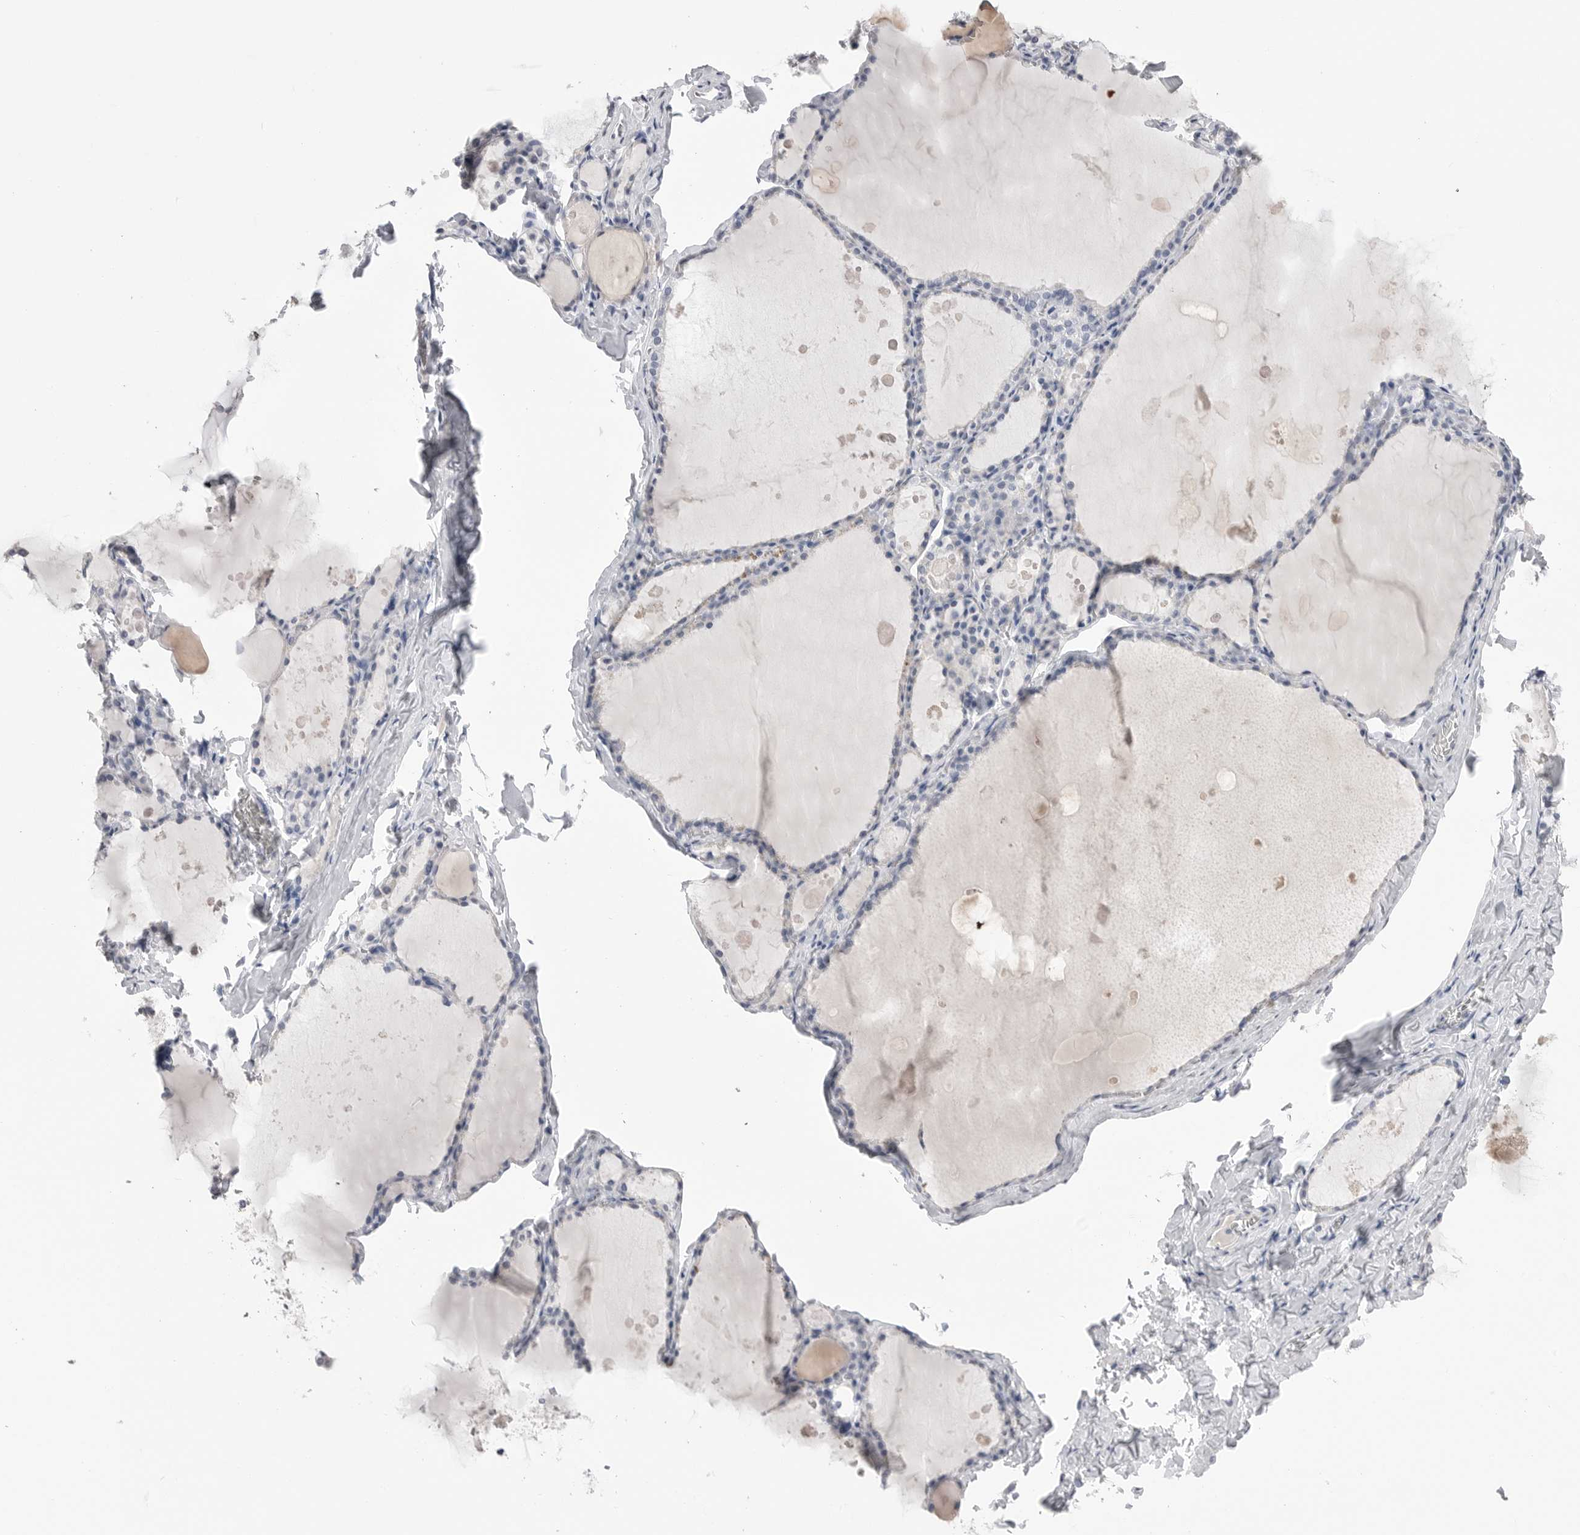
{"staining": {"intensity": "negative", "quantity": "none", "location": "none"}, "tissue": "thyroid gland", "cell_type": "Glandular cells", "image_type": "normal", "snomed": [{"axis": "morphology", "description": "Normal tissue, NOS"}, {"axis": "topography", "description": "Thyroid gland"}], "caption": "This is an immunohistochemistry (IHC) micrograph of unremarkable human thyroid gland. There is no positivity in glandular cells.", "gene": "CPB1", "patient": {"sex": "male", "age": 56}}